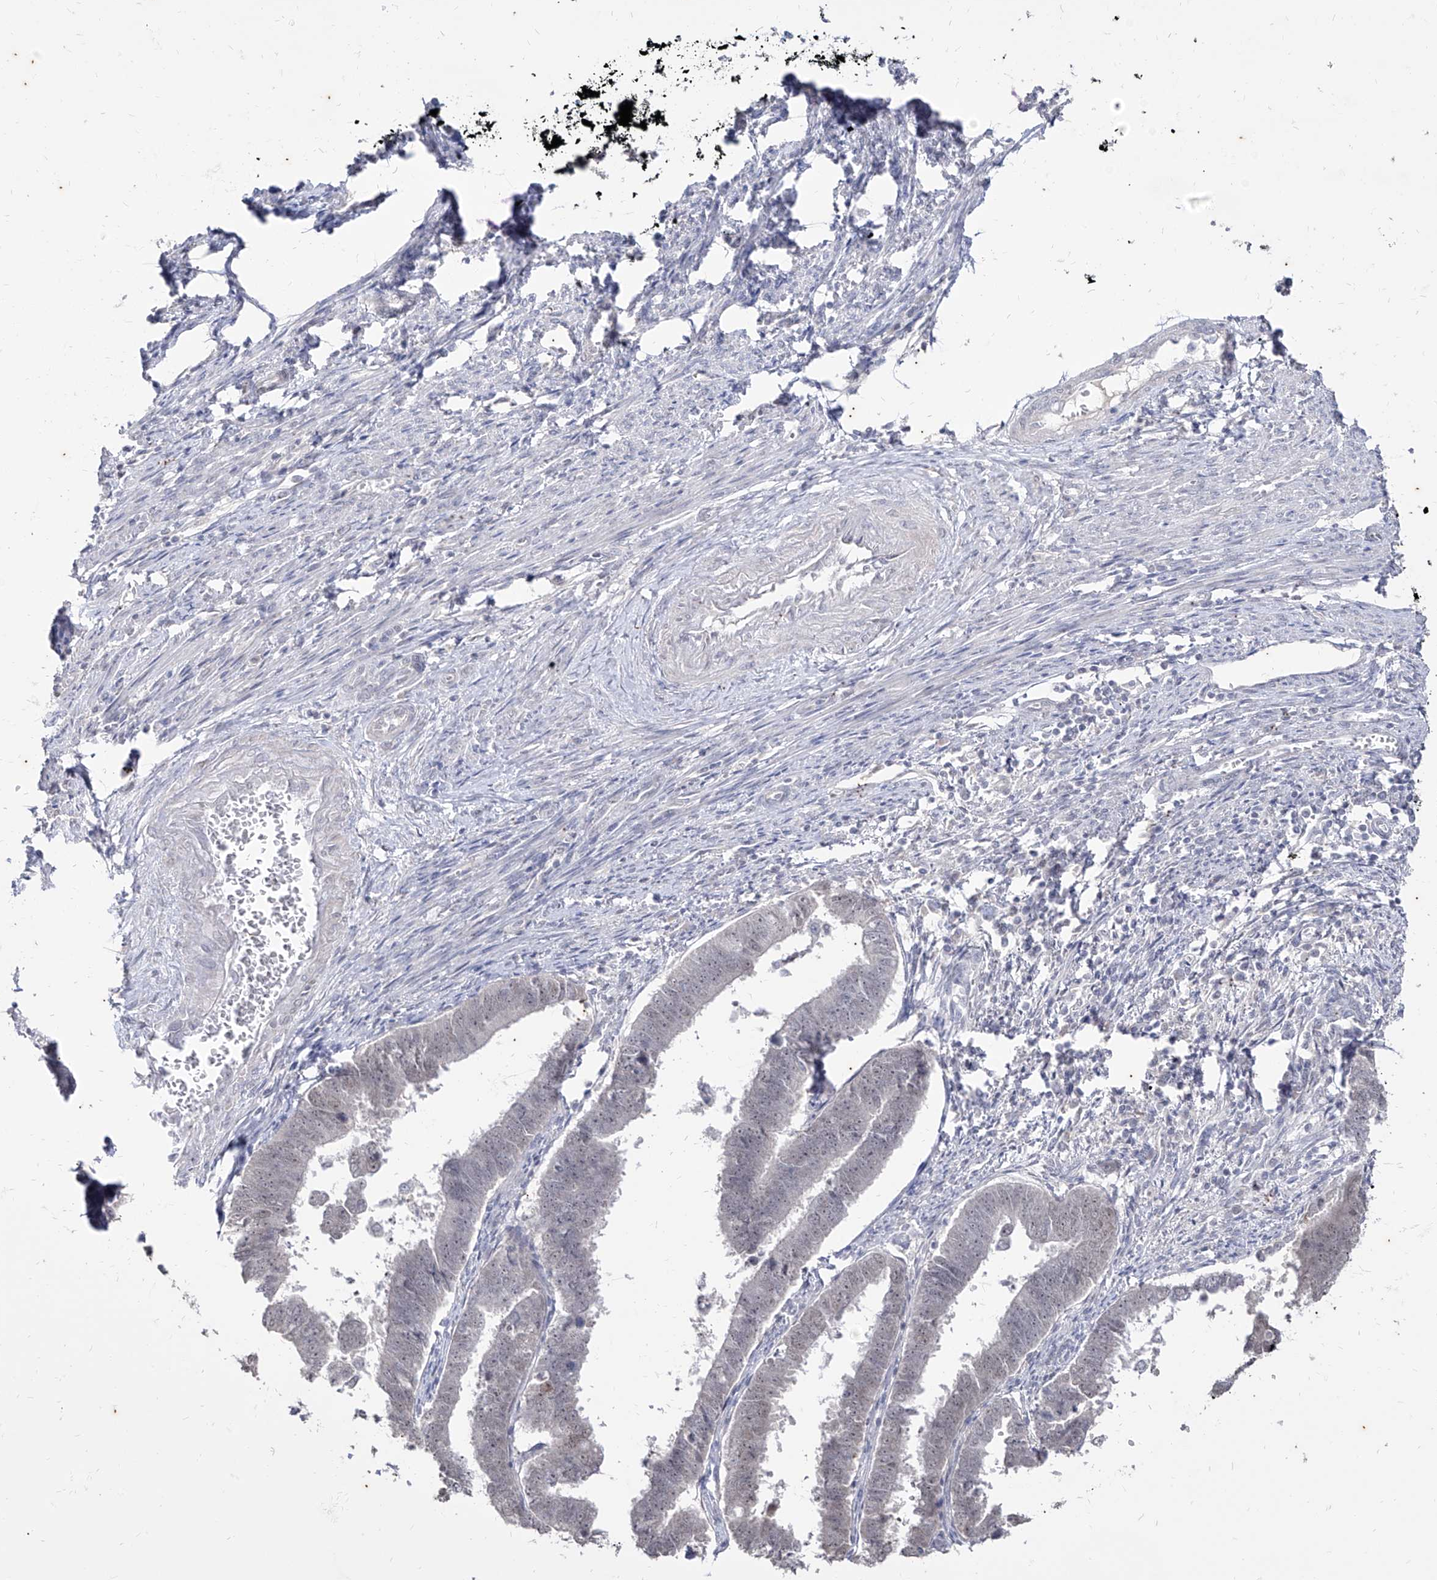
{"staining": {"intensity": "negative", "quantity": "none", "location": "none"}, "tissue": "endometrial cancer", "cell_type": "Tumor cells", "image_type": "cancer", "snomed": [{"axis": "morphology", "description": "Adenocarcinoma, NOS"}, {"axis": "topography", "description": "Endometrium"}], "caption": "A high-resolution photomicrograph shows immunohistochemistry (IHC) staining of endometrial cancer (adenocarcinoma), which exhibits no significant staining in tumor cells. The staining is performed using DAB (3,3'-diaminobenzidine) brown chromogen with nuclei counter-stained in using hematoxylin.", "gene": "PHF20L1", "patient": {"sex": "female", "age": 75}}